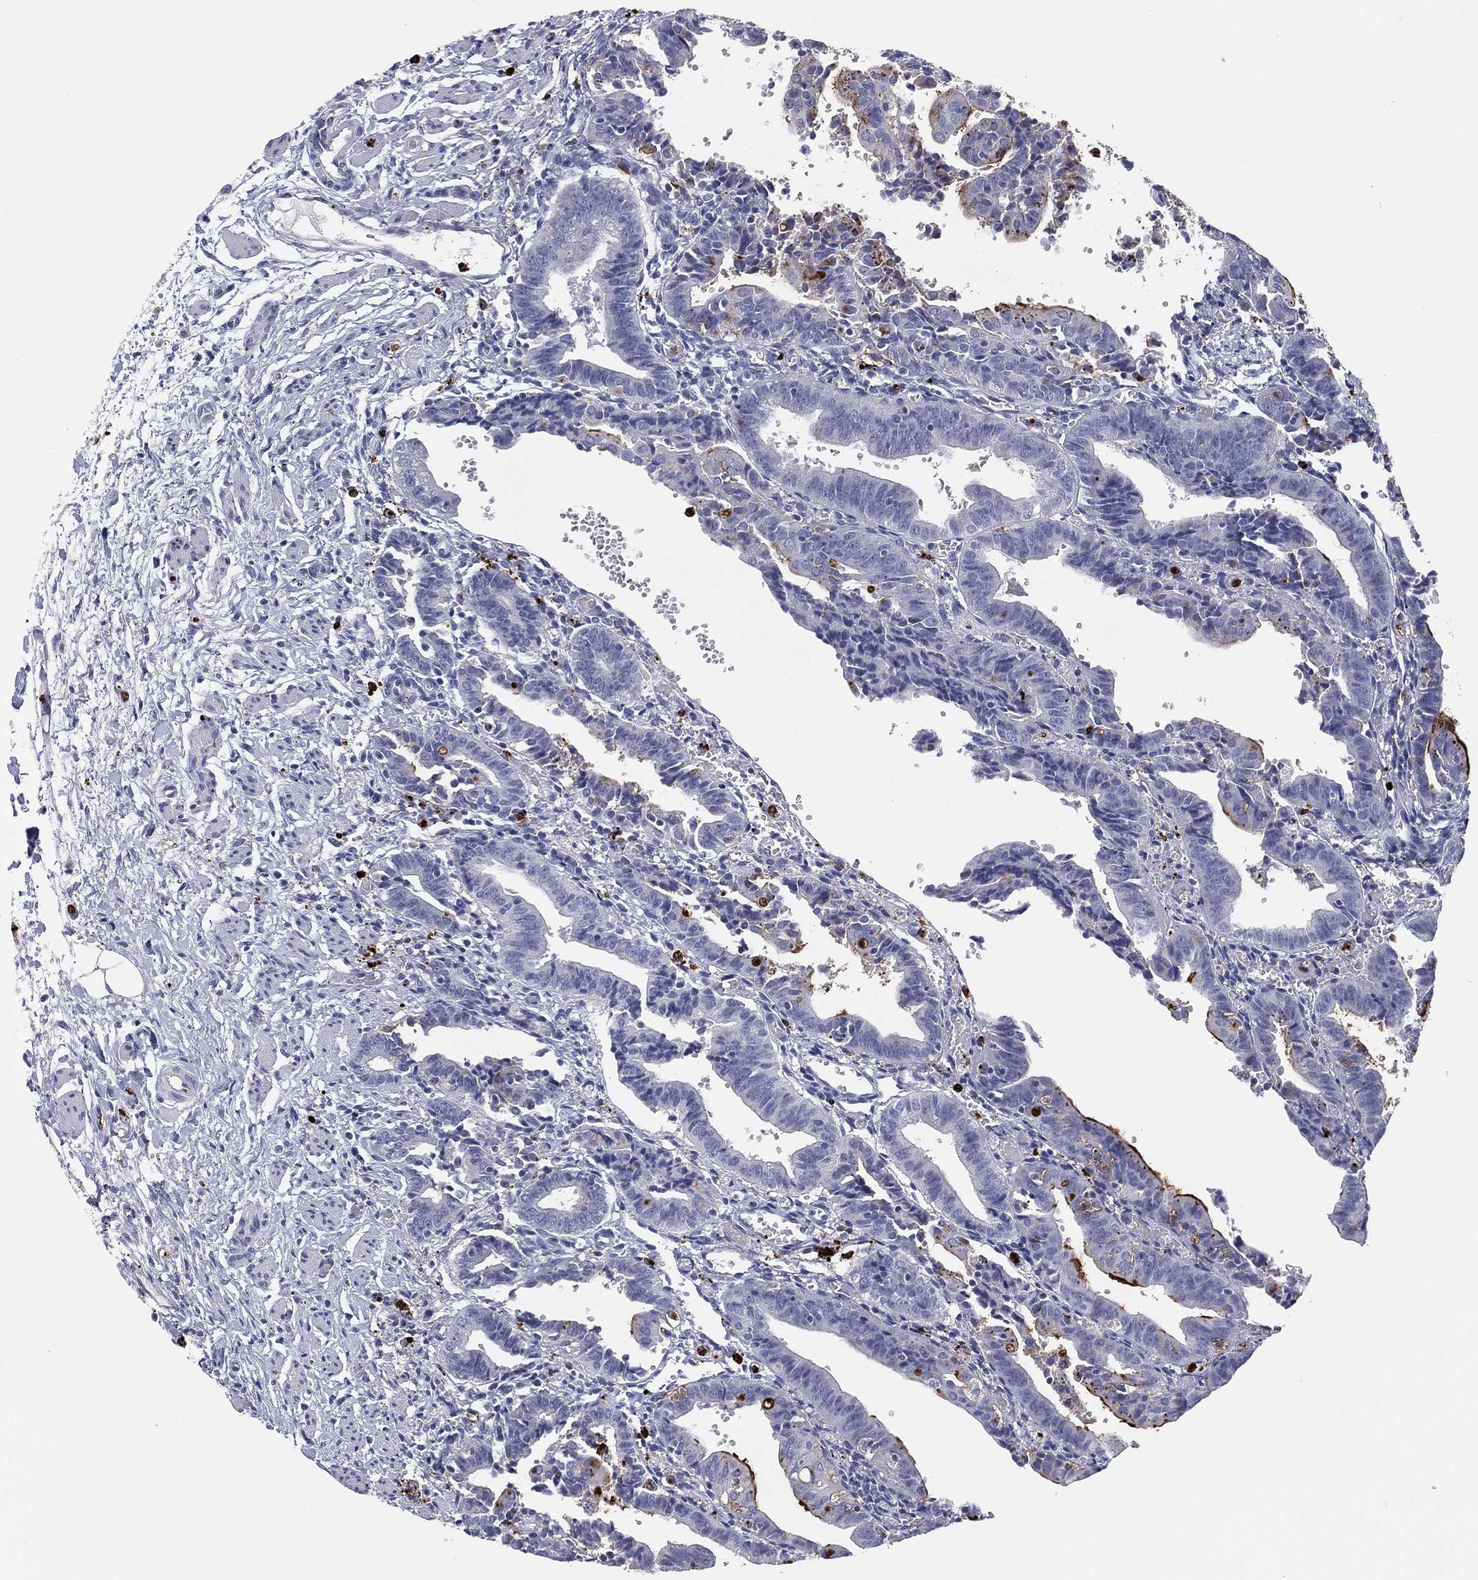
{"staining": {"intensity": "strong", "quantity": "<25%", "location": "cytoplasmic/membranous"}, "tissue": "fallopian tube", "cell_type": "Glandular cells", "image_type": "normal", "snomed": [{"axis": "morphology", "description": "Normal tissue, NOS"}, {"axis": "morphology", "description": "Carcinoma, endometroid"}, {"axis": "topography", "description": "Fallopian tube"}, {"axis": "topography", "description": "Ovary"}], "caption": "Normal fallopian tube demonstrates strong cytoplasmic/membranous staining in about <25% of glandular cells The protein of interest is stained brown, and the nuclei are stained in blue (DAB (3,3'-diaminobenzidine) IHC with brightfield microscopy, high magnification)..", "gene": "PLAC8", "patient": {"sex": "female", "age": 42}}